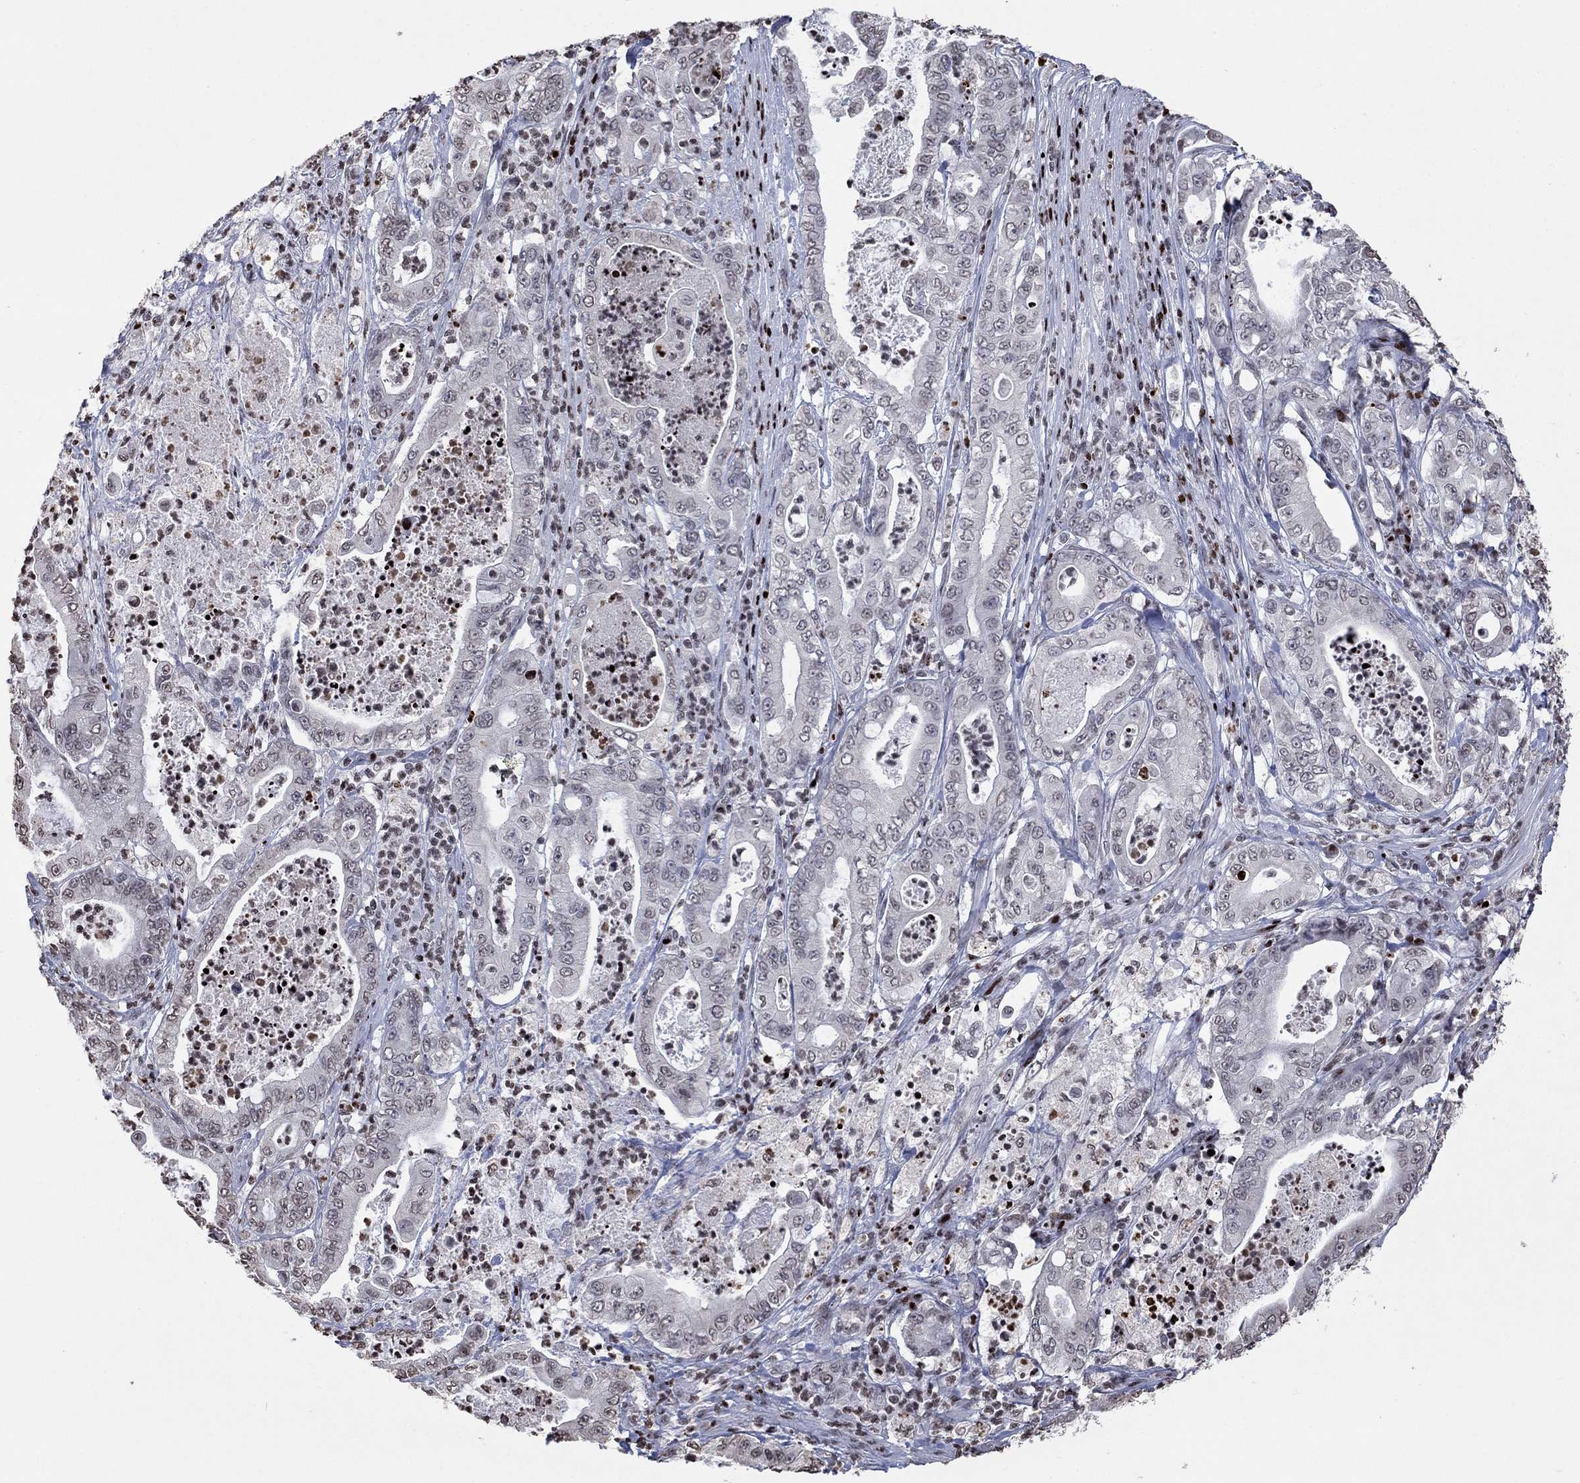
{"staining": {"intensity": "negative", "quantity": "none", "location": "none"}, "tissue": "pancreatic cancer", "cell_type": "Tumor cells", "image_type": "cancer", "snomed": [{"axis": "morphology", "description": "Adenocarcinoma, NOS"}, {"axis": "topography", "description": "Pancreas"}], "caption": "IHC photomicrograph of adenocarcinoma (pancreatic) stained for a protein (brown), which exhibits no staining in tumor cells. Brightfield microscopy of immunohistochemistry (IHC) stained with DAB (3,3'-diaminobenzidine) (brown) and hematoxylin (blue), captured at high magnification.", "gene": "SRSF3", "patient": {"sex": "male", "age": 71}}